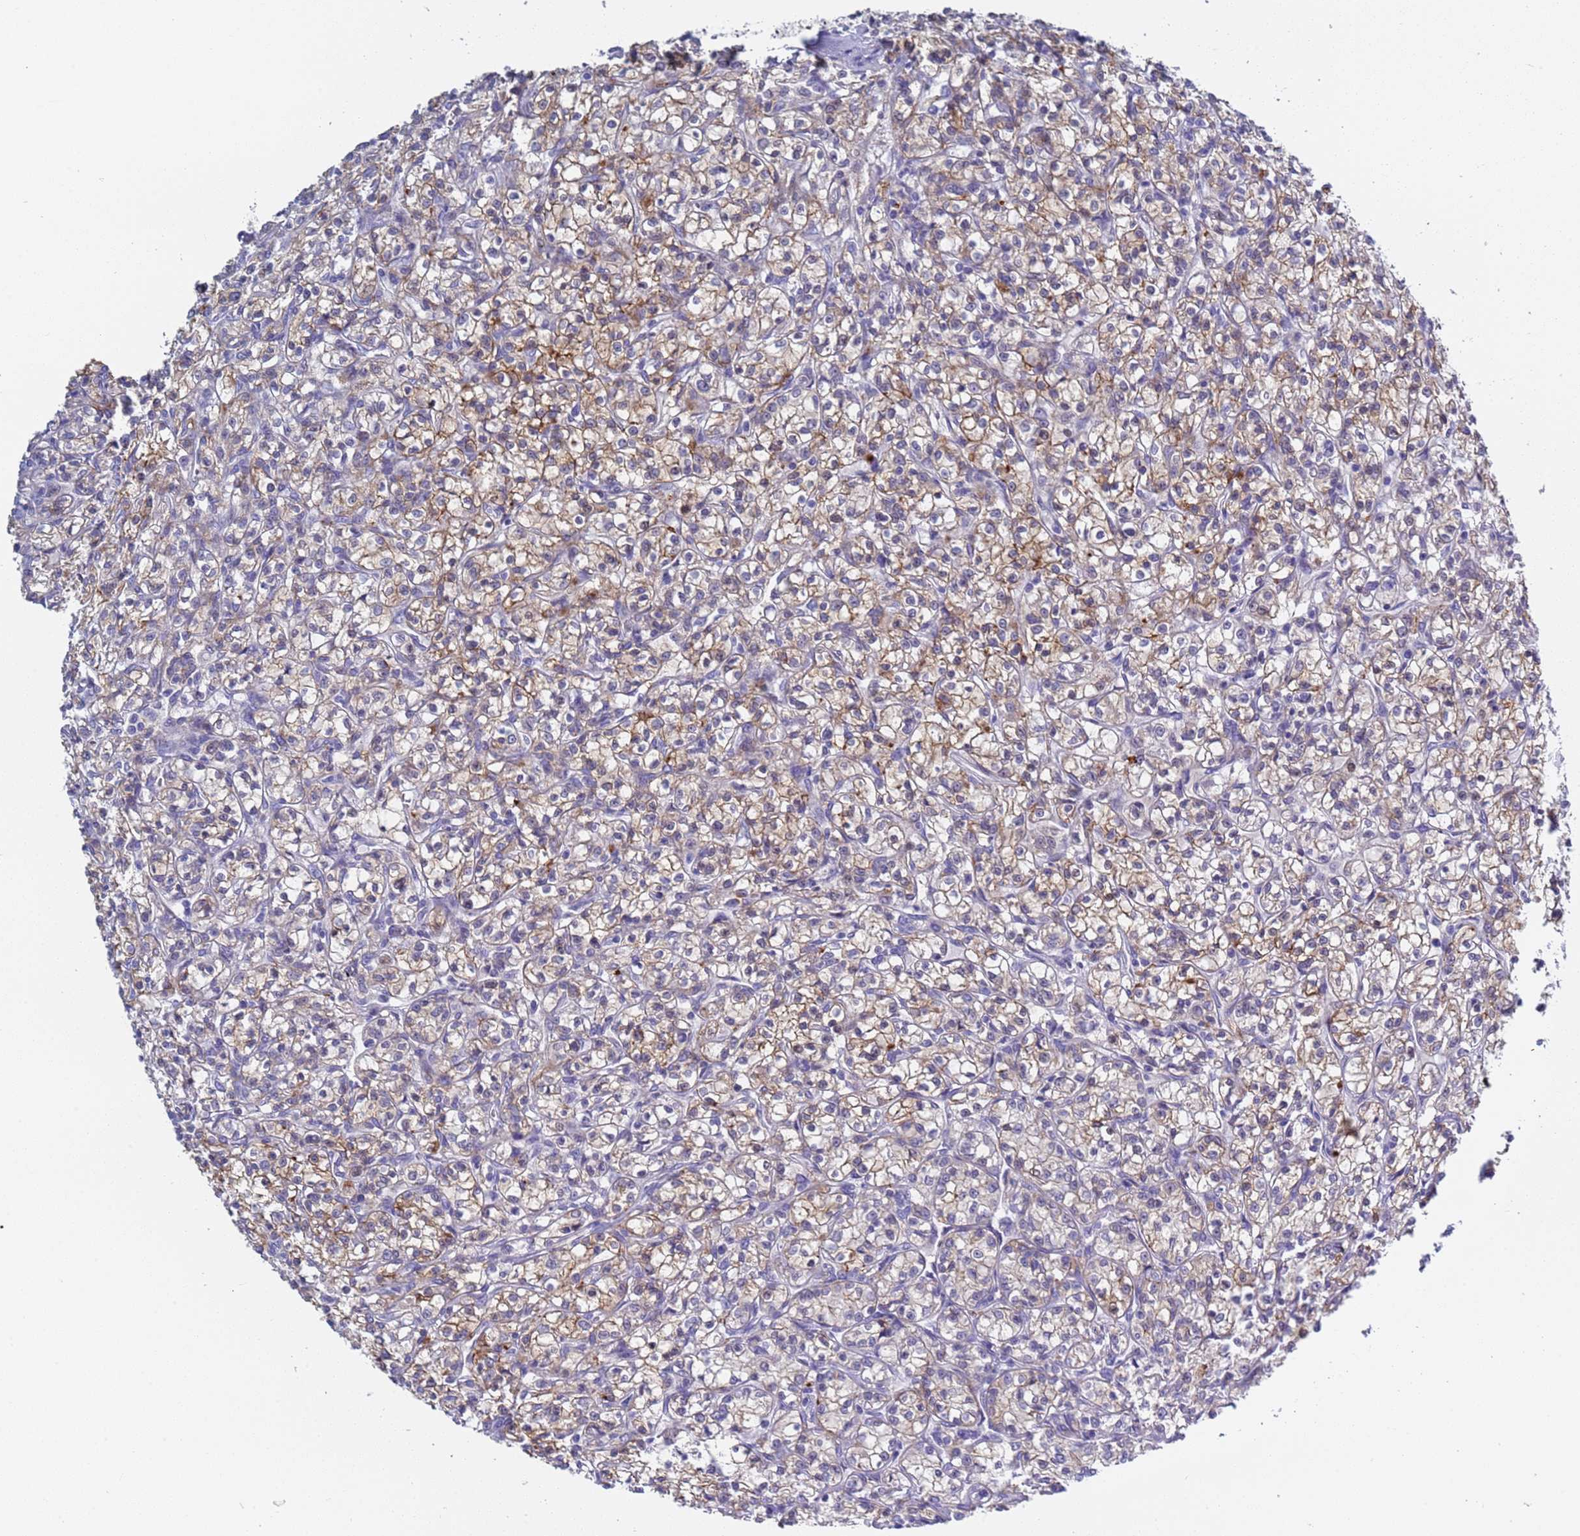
{"staining": {"intensity": "weak", "quantity": ">75%", "location": "cytoplasmic/membranous"}, "tissue": "renal cancer", "cell_type": "Tumor cells", "image_type": "cancer", "snomed": [{"axis": "morphology", "description": "Adenocarcinoma, NOS"}, {"axis": "topography", "description": "Kidney"}], "caption": "Renal cancer was stained to show a protein in brown. There is low levels of weak cytoplasmic/membranous expression in approximately >75% of tumor cells.", "gene": "C4orf46", "patient": {"sex": "female", "age": 59}}